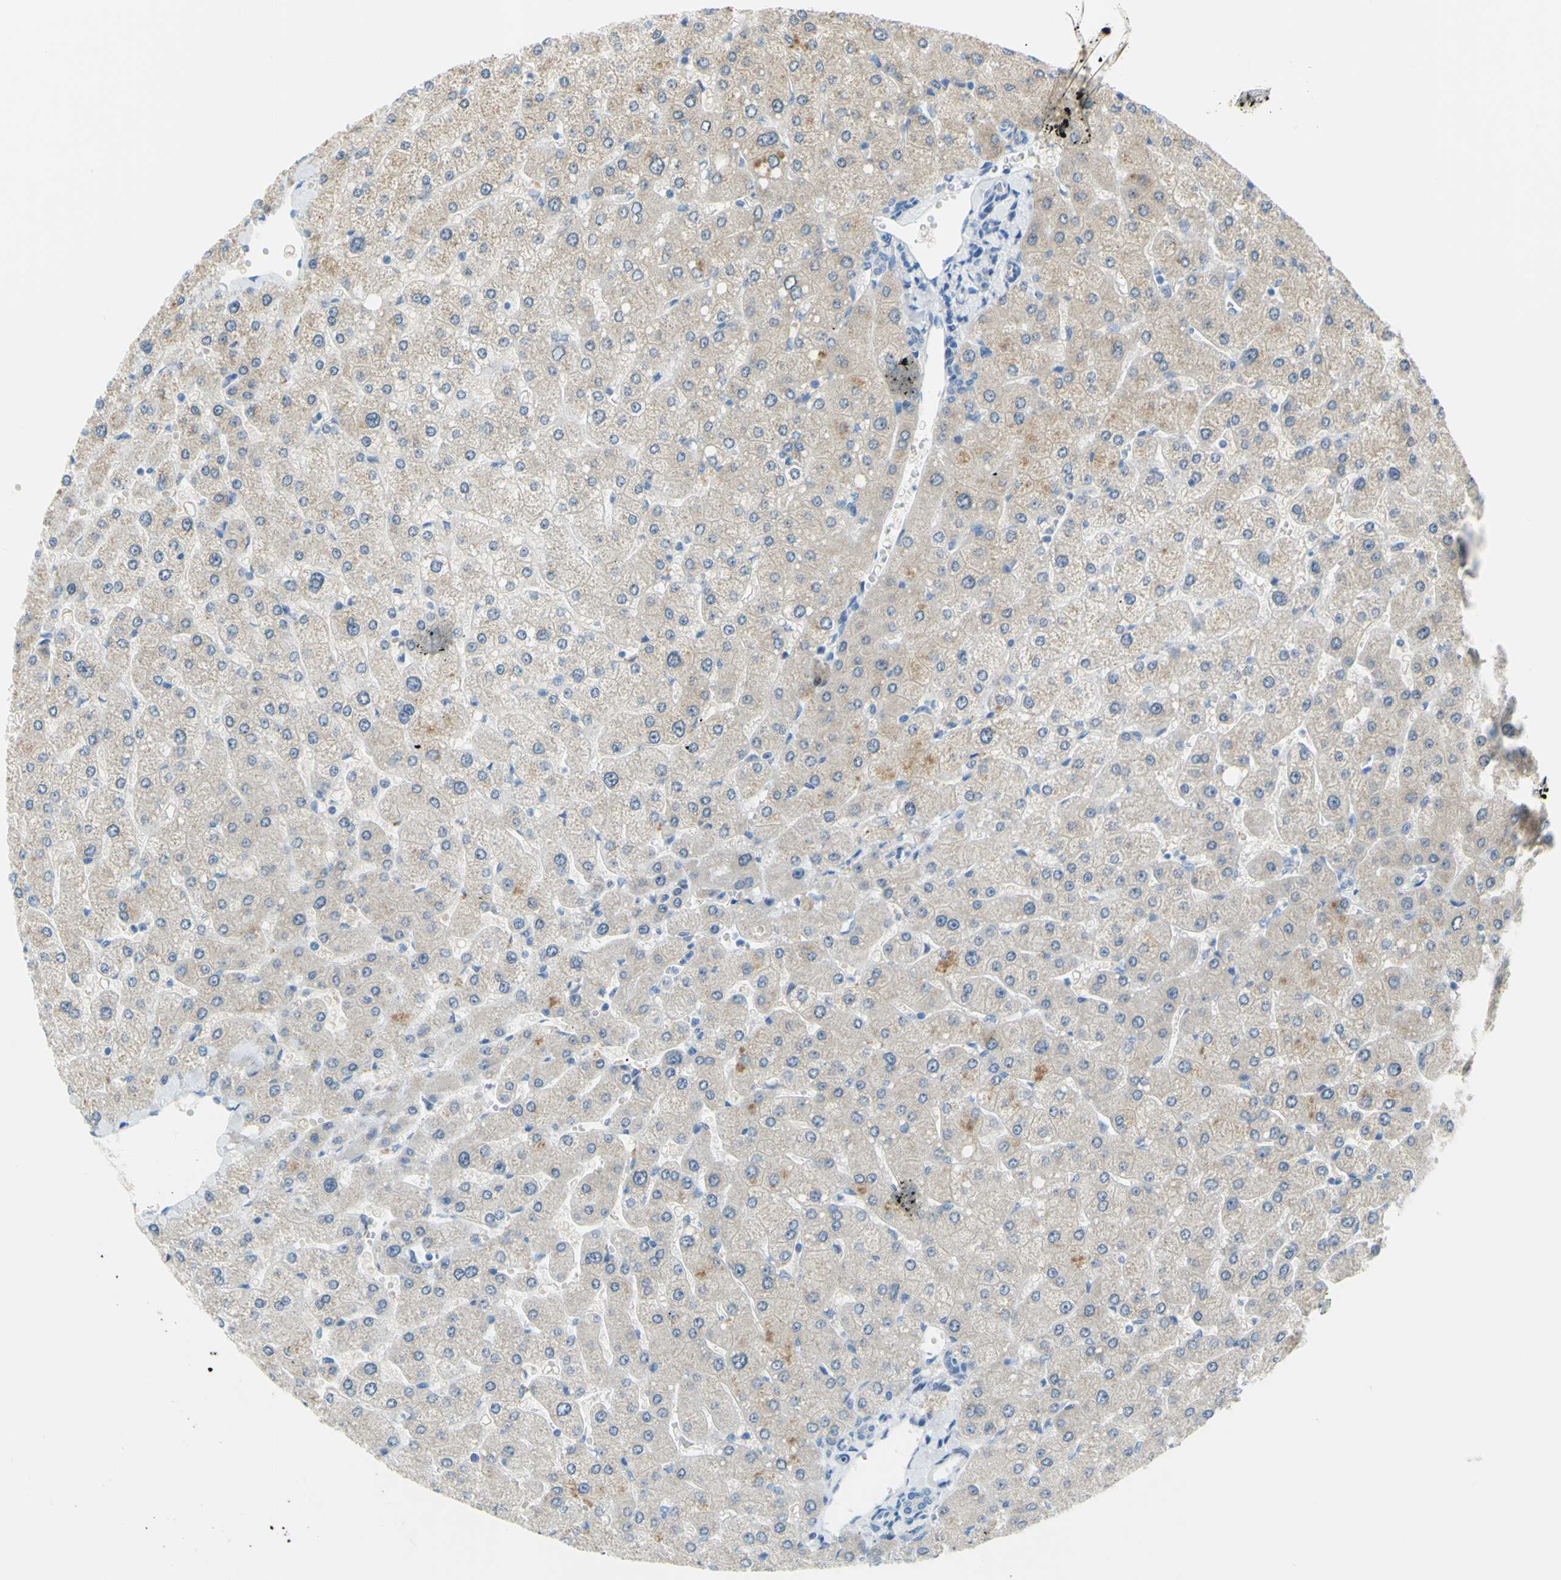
{"staining": {"intensity": "negative", "quantity": "none", "location": "none"}, "tissue": "liver", "cell_type": "Cholangiocytes", "image_type": "normal", "snomed": [{"axis": "morphology", "description": "Normal tissue, NOS"}, {"axis": "topography", "description": "Liver"}], "caption": "Immunohistochemistry (IHC) image of benign liver: human liver stained with DAB (3,3'-diaminobenzidine) displays no significant protein expression in cholangiocytes.", "gene": "DCT", "patient": {"sex": "male", "age": 55}}